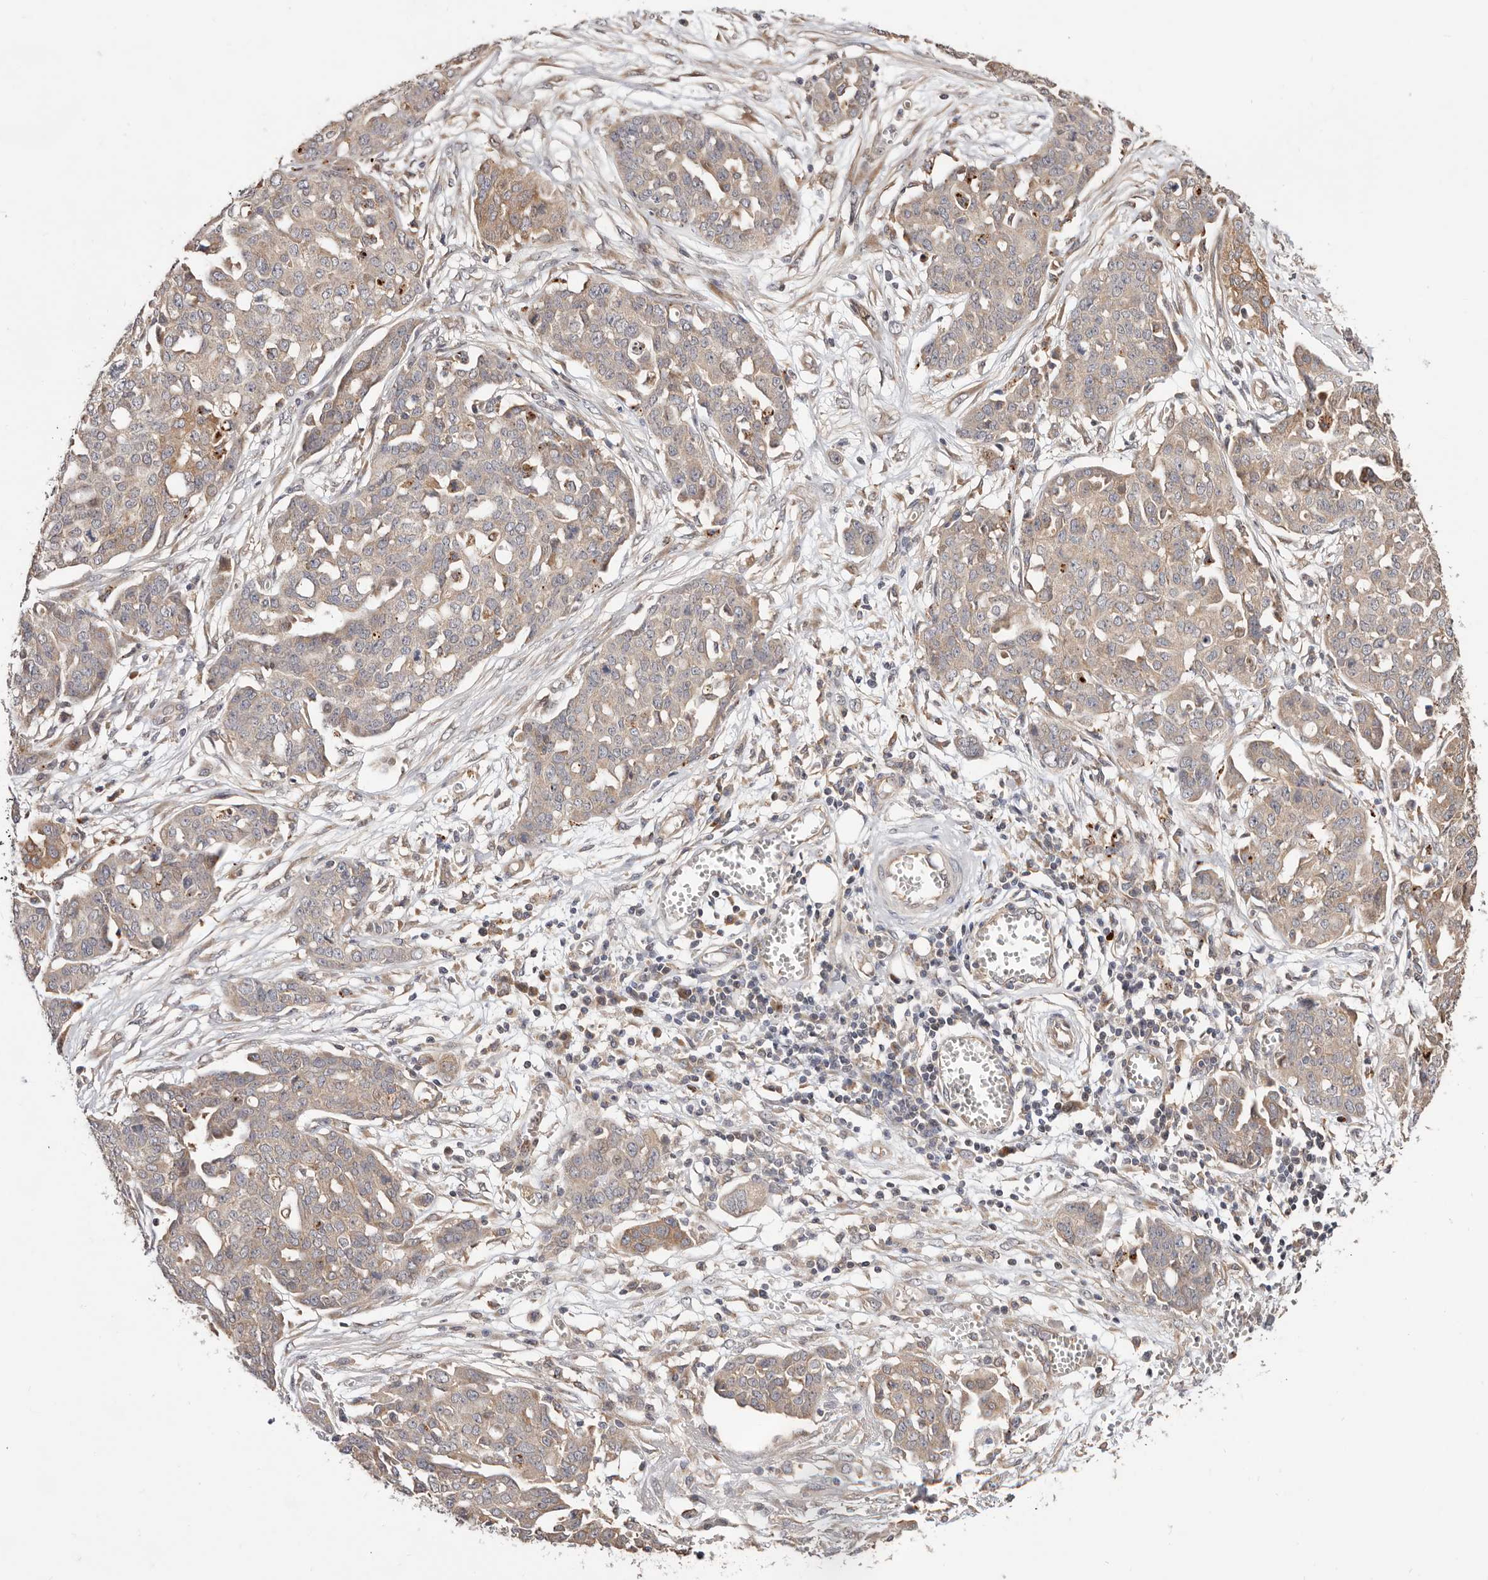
{"staining": {"intensity": "moderate", "quantity": "<25%", "location": "cytoplasmic/membranous"}, "tissue": "ovarian cancer", "cell_type": "Tumor cells", "image_type": "cancer", "snomed": [{"axis": "morphology", "description": "Cystadenocarcinoma, serous, NOS"}, {"axis": "topography", "description": "Soft tissue"}, {"axis": "topography", "description": "Ovary"}], "caption": "Immunohistochemistry (IHC) of ovarian serous cystadenocarcinoma reveals low levels of moderate cytoplasmic/membranous positivity in about <25% of tumor cells.", "gene": "USP33", "patient": {"sex": "female", "age": 57}}